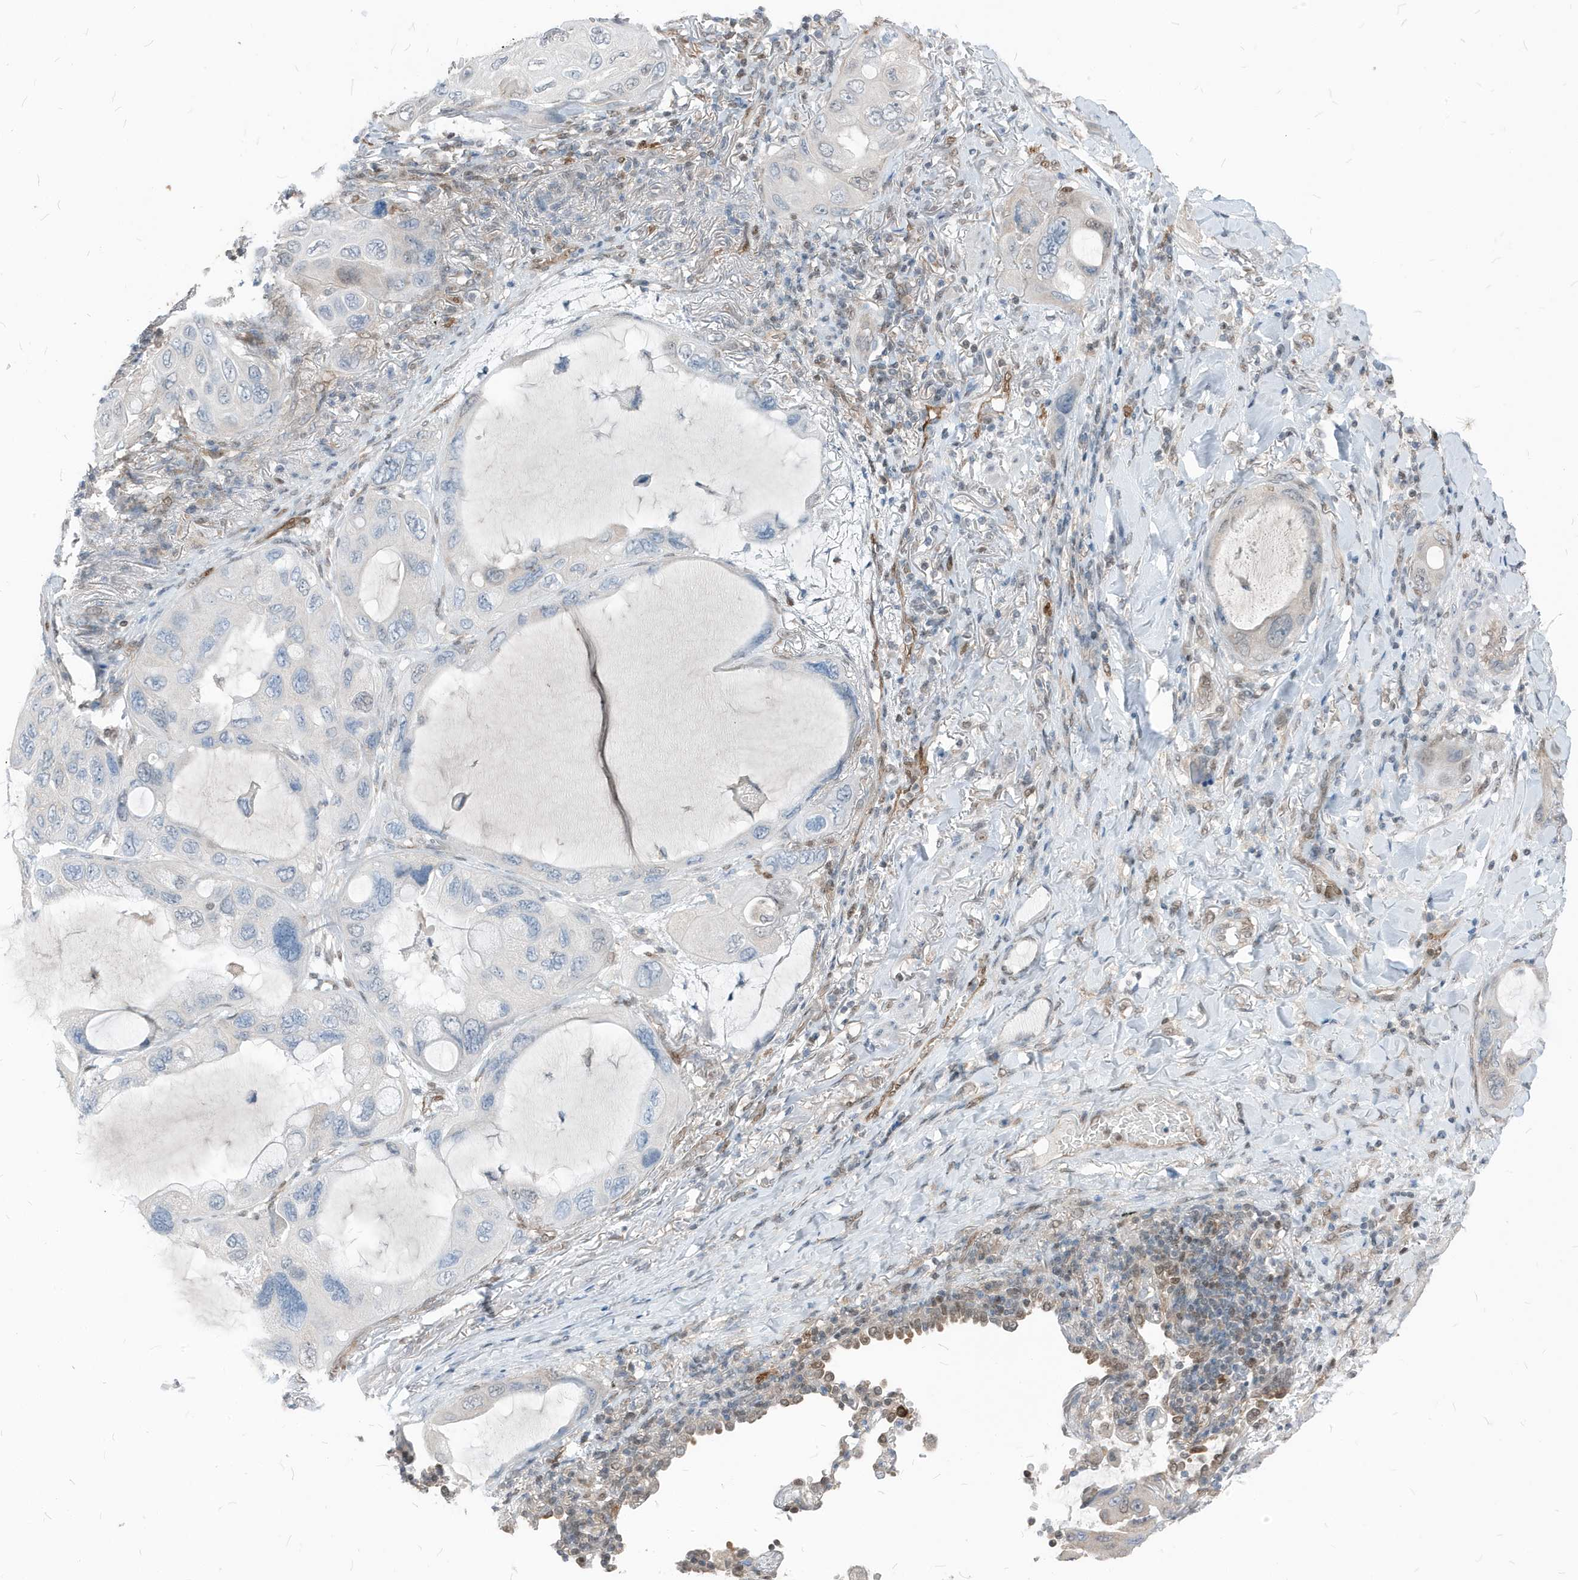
{"staining": {"intensity": "weak", "quantity": "<25%", "location": "cytoplasmic/membranous,nuclear"}, "tissue": "lung cancer", "cell_type": "Tumor cells", "image_type": "cancer", "snomed": [{"axis": "morphology", "description": "Squamous cell carcinoma, NOS"}, {"axis": "topography", "description": "Lung"}], "caption": "DAB (3,3'-diaminobenzidine) immunohistochemical staining of lung squamous cell carcinoma shows no significant positivity in tumor cells.", "gene": "NCOA7", "patient": {"sex": "female", "age": 73}}